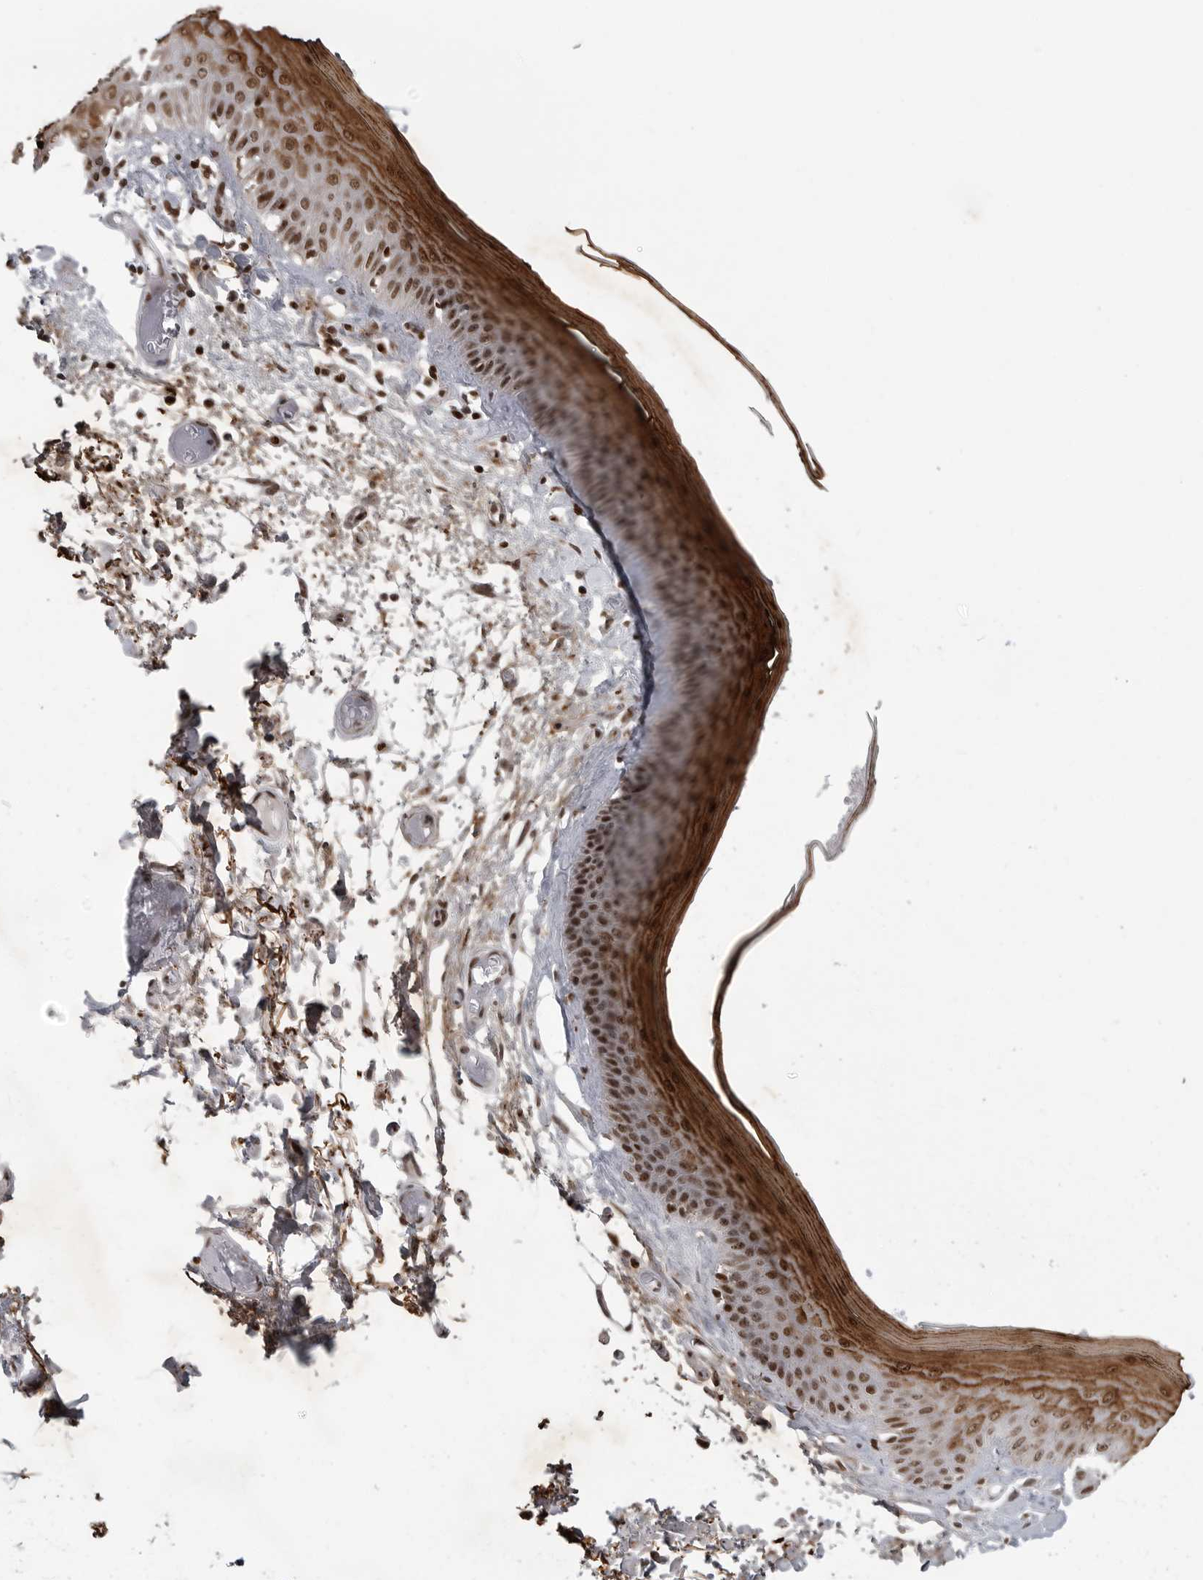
{"staining": {"intensity": "moderate", "quantity": ">75%", "location": "cytoplasmic/membranous,nuclear"}, "tissue": "skin", "cell_type": "Epidermal cells", "image_type": "normal", "snomed": [{"axis": "morphology", "description": "Normal tissue, NOS"}, {"axis": "topography", "description": "Vulva"}], "caption": "DAB immunohistochemical staining of normal skin demonstrates moderate cytoplasmic/membranous,nuclear protein expression in about >75% of epidermal cells.", "gene": "YAF2", "patient": {"sex": "female", "age": 73}}